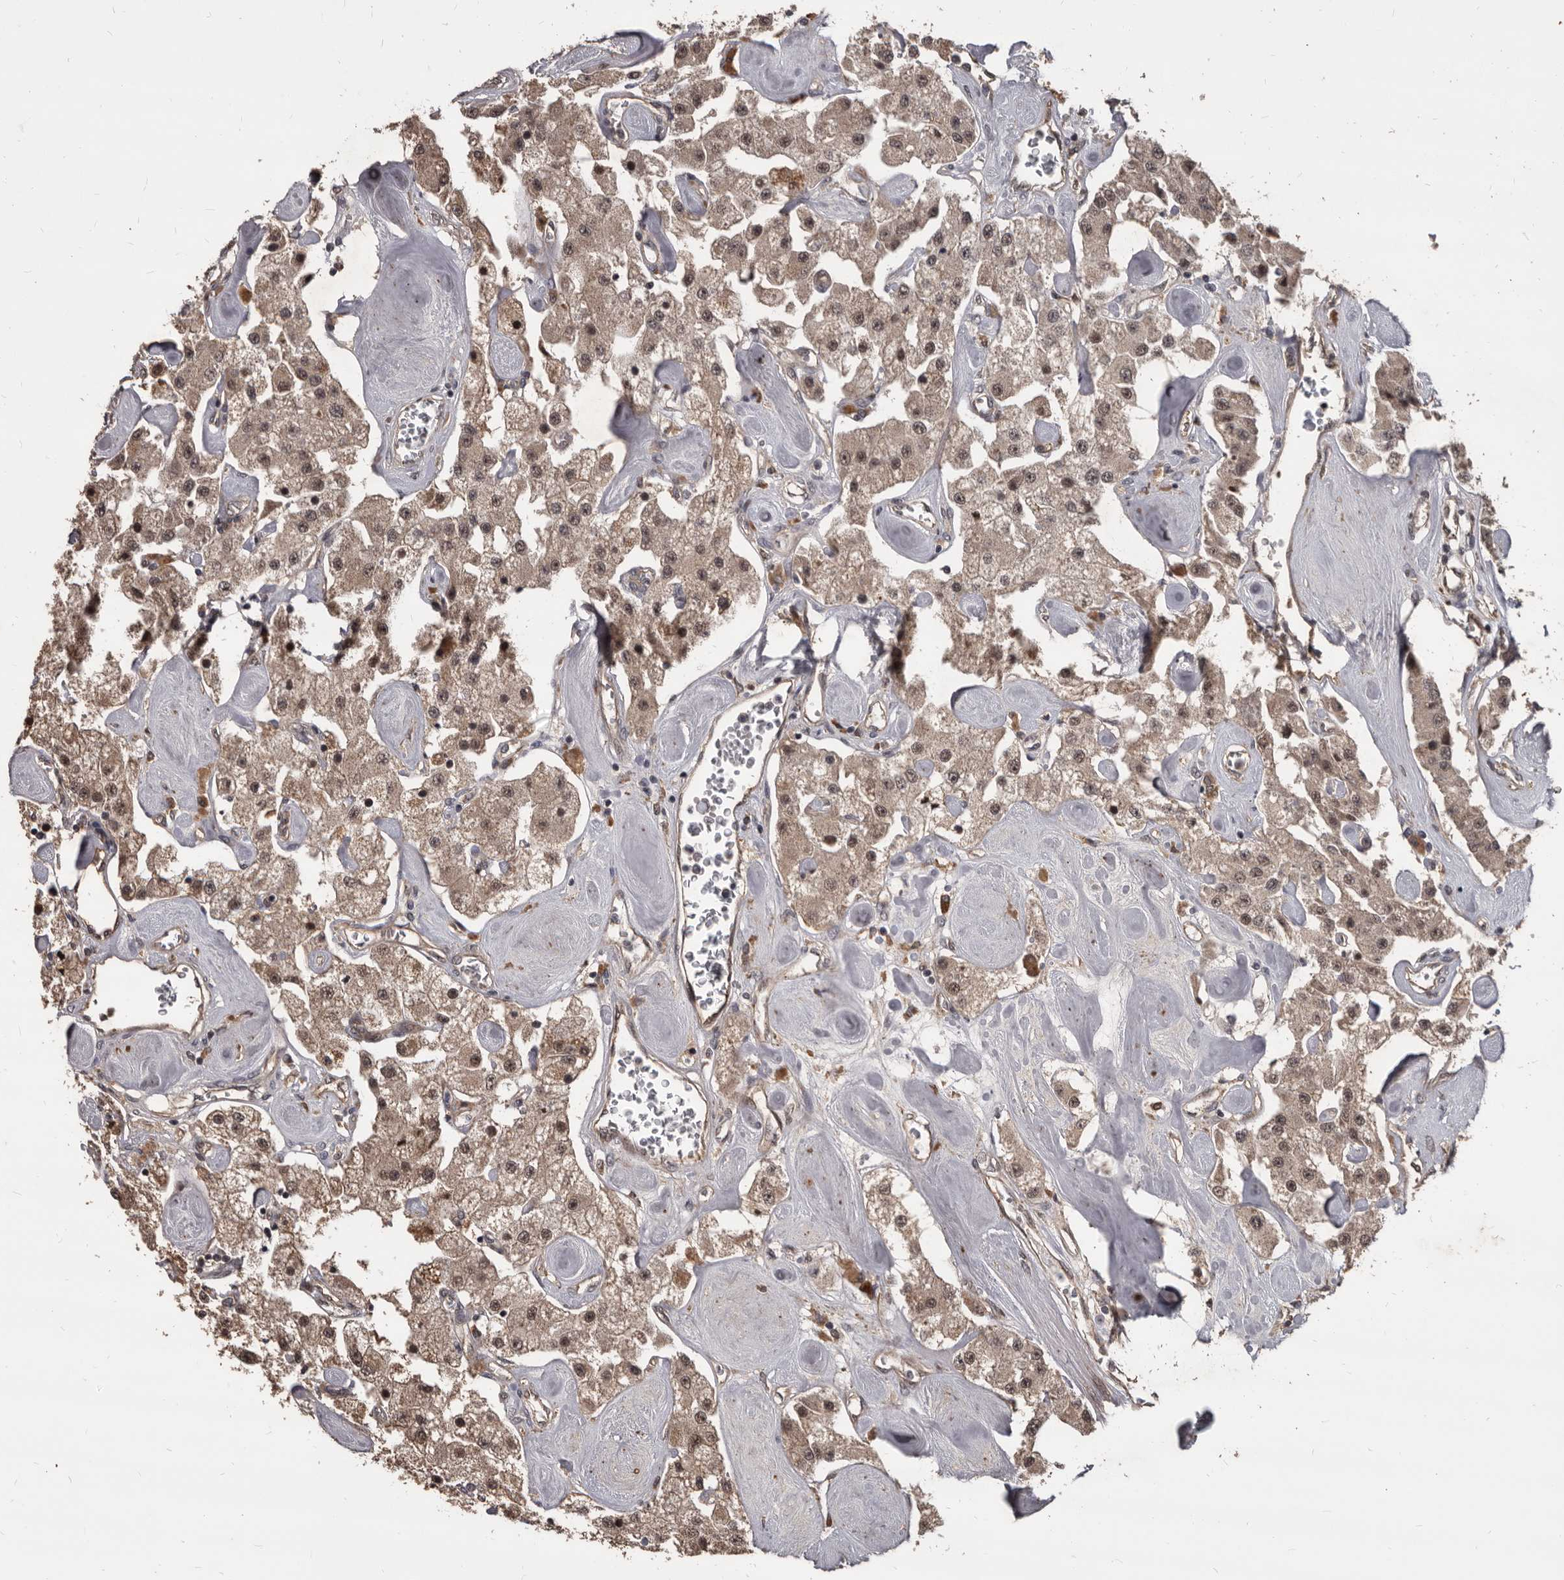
{"staining": {"intensity": "moderate", "quantity": ">75%", "location": "nuclear"}, "tissue": "carcinoid", "cell_type": "Tumor cells", "image_type": "cancer", "snomed": [{"axis": "morphology", "description": "Carcinoid, malignant, NOS"}, {"axis": "topography", "description": "Pancreas"}], "caption": "This image displays carcinoid stained with IHC to label a protein in brown. The nuclear of tumor cells show moderate positivity for the protein. Nuclei are counter-stained blue.", "gene": "AHR", "patient": {"sex": "male", "age": 41}}